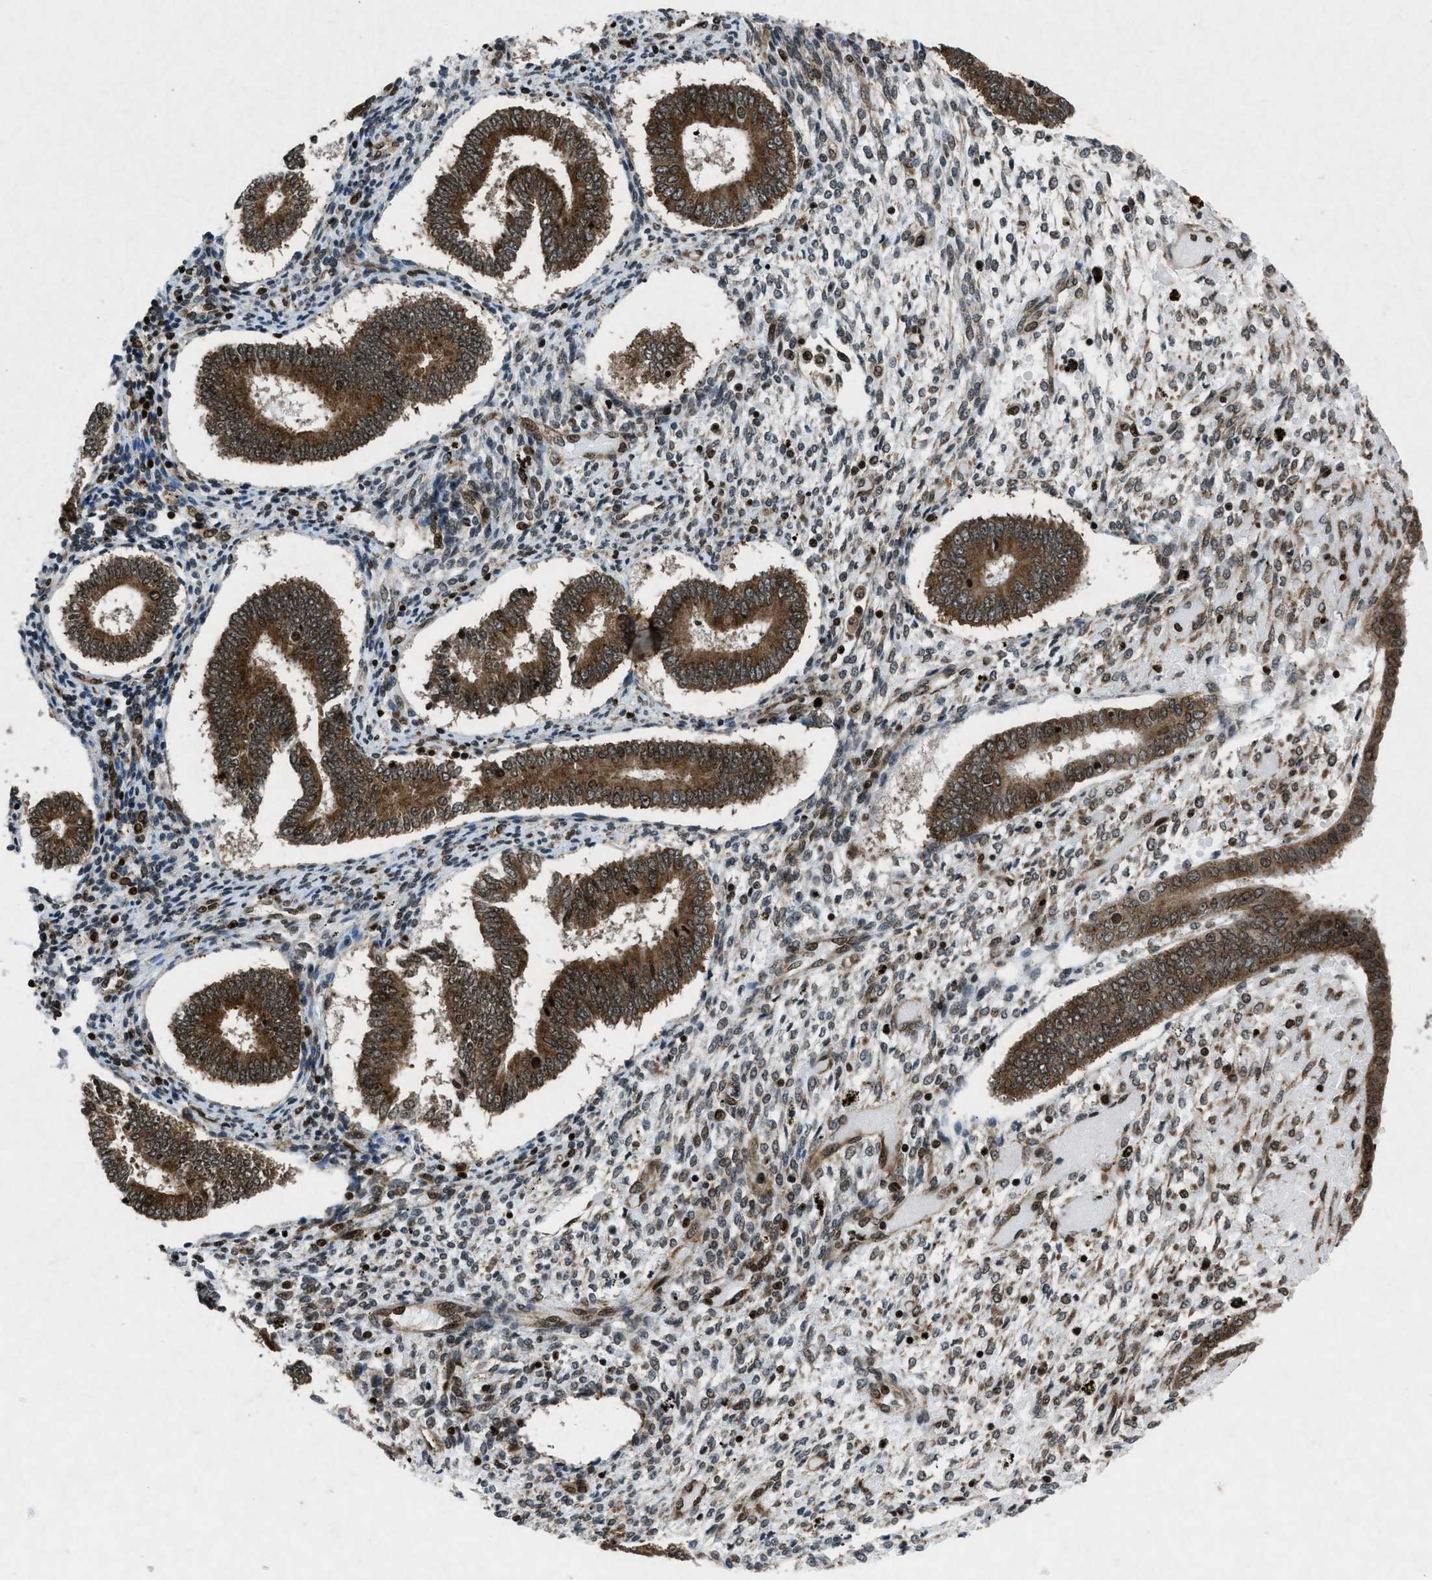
{"staining": {"intensity": "moderate", "quantity": "25%-75%", "location": "nuclear"}, "tissue": "endometrium", "cell_type": "Cells in endometrial stroma", "image_type": "normal", "snomed": [{"axis": "morphology", "description": "Normal tissue, NOS"}, {"axis": "topography", "description": "Endometrium"}], "caption": "Protein staining demonstrates moderate nuclear expression in about 25%-75% of cells in endometrial stroma in benign endometrium.", "gene": "NXF1", "patient": {"sex": "female", "age": 42}}